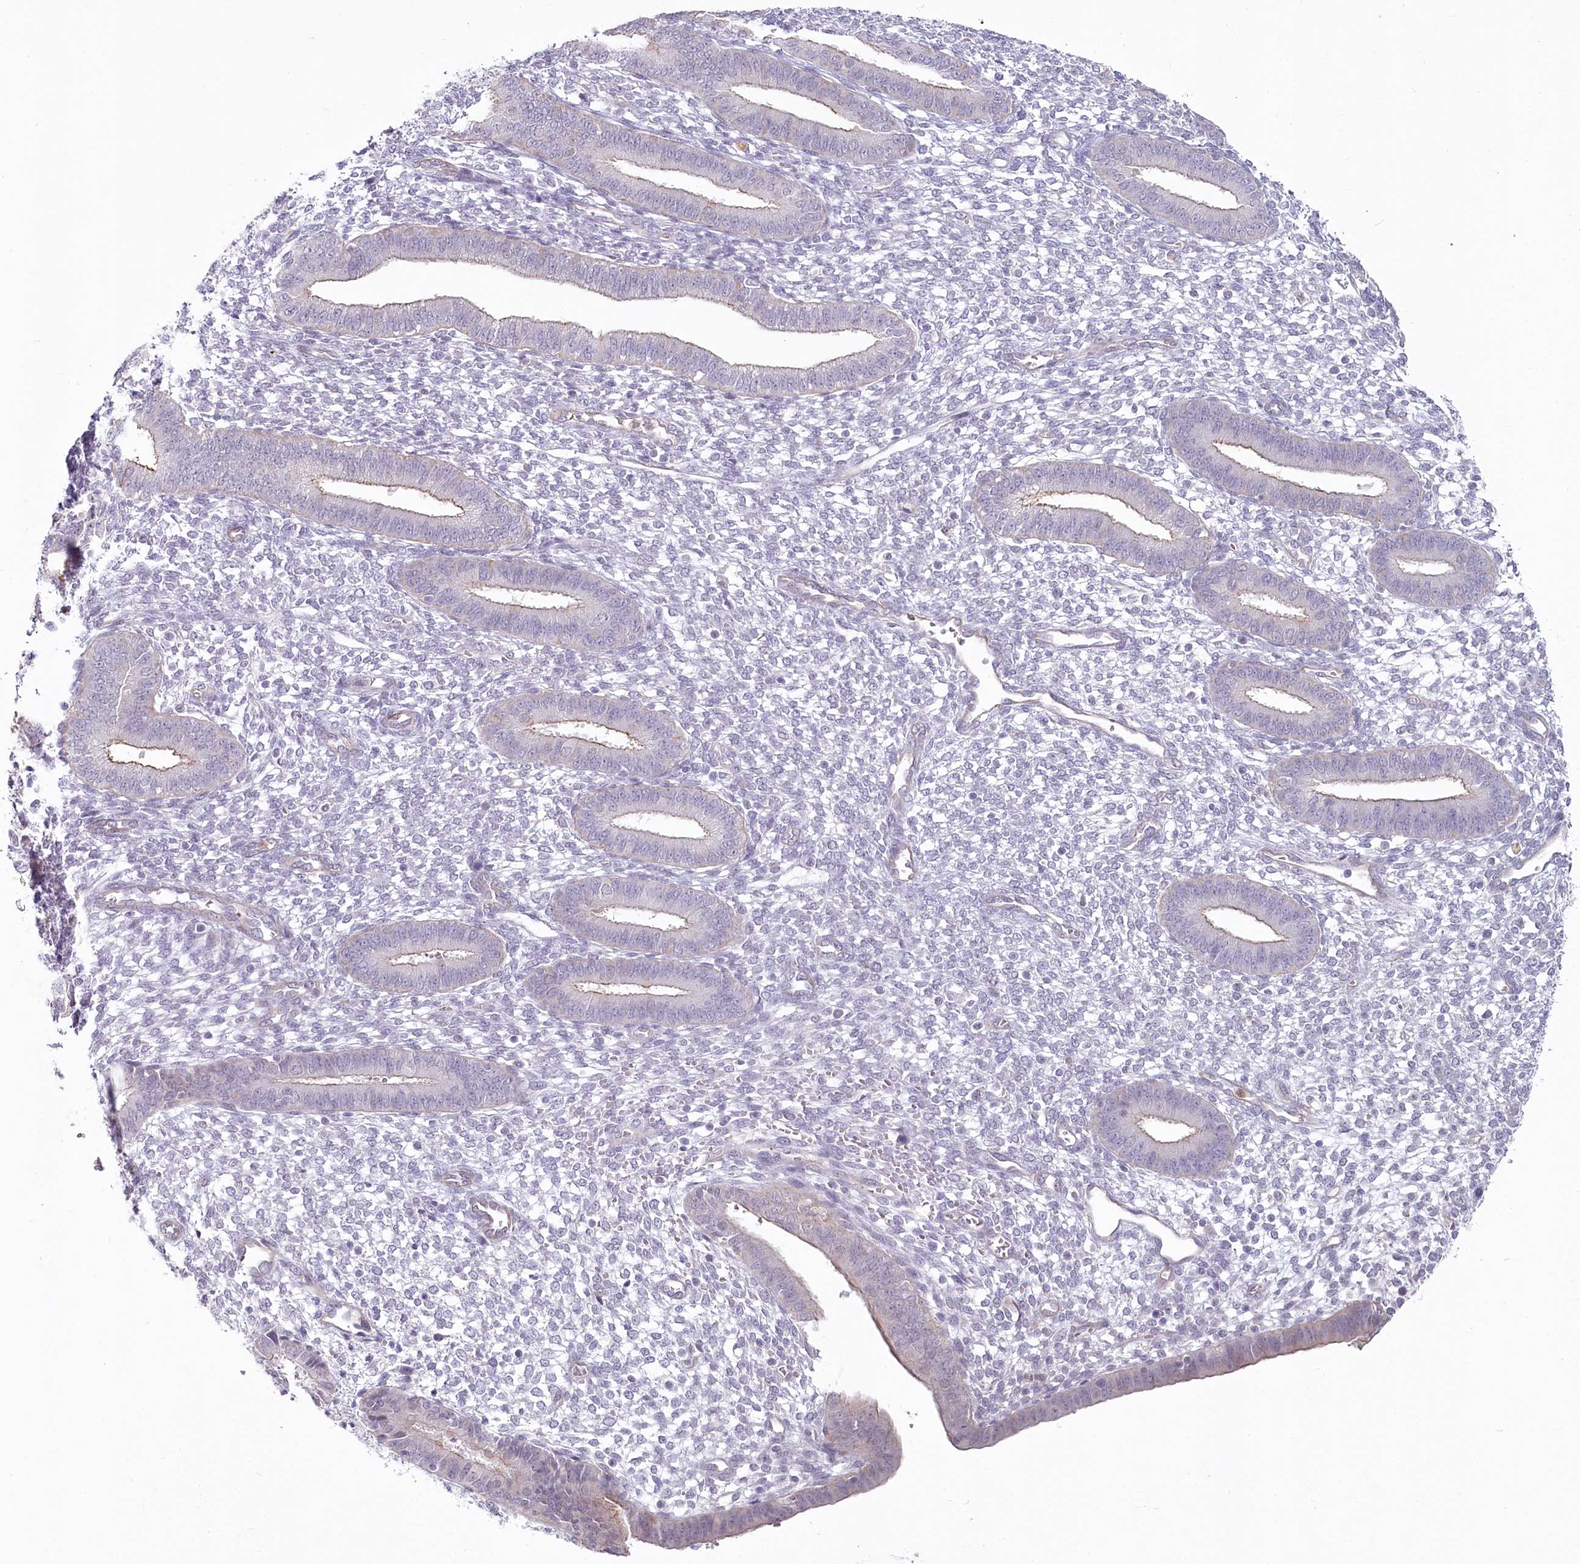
{"staining": {"intensity": "negative", "quantity": "none", "location": "none"}, "tissue": "endometrium", "cell_type": "Cells in endometrial stroma", "image_type": "normal", "snomed": [{"axis": "morphology", "description": "Normal tissue, NOS"}, {"axis": "topography", "description": "Endometrium"}], "caption": "An immunohistochemistry (IHC) photomicrograph of unremarkable endometrium is shown. There is no staining in cells in endometrial stroma of endometrium. (DAB (3,3'-diaminobenzidine) IHC with hematoxylin counter stain).", "gene": "ABHD8", "patient": {"sex": "female", "age": 46}}